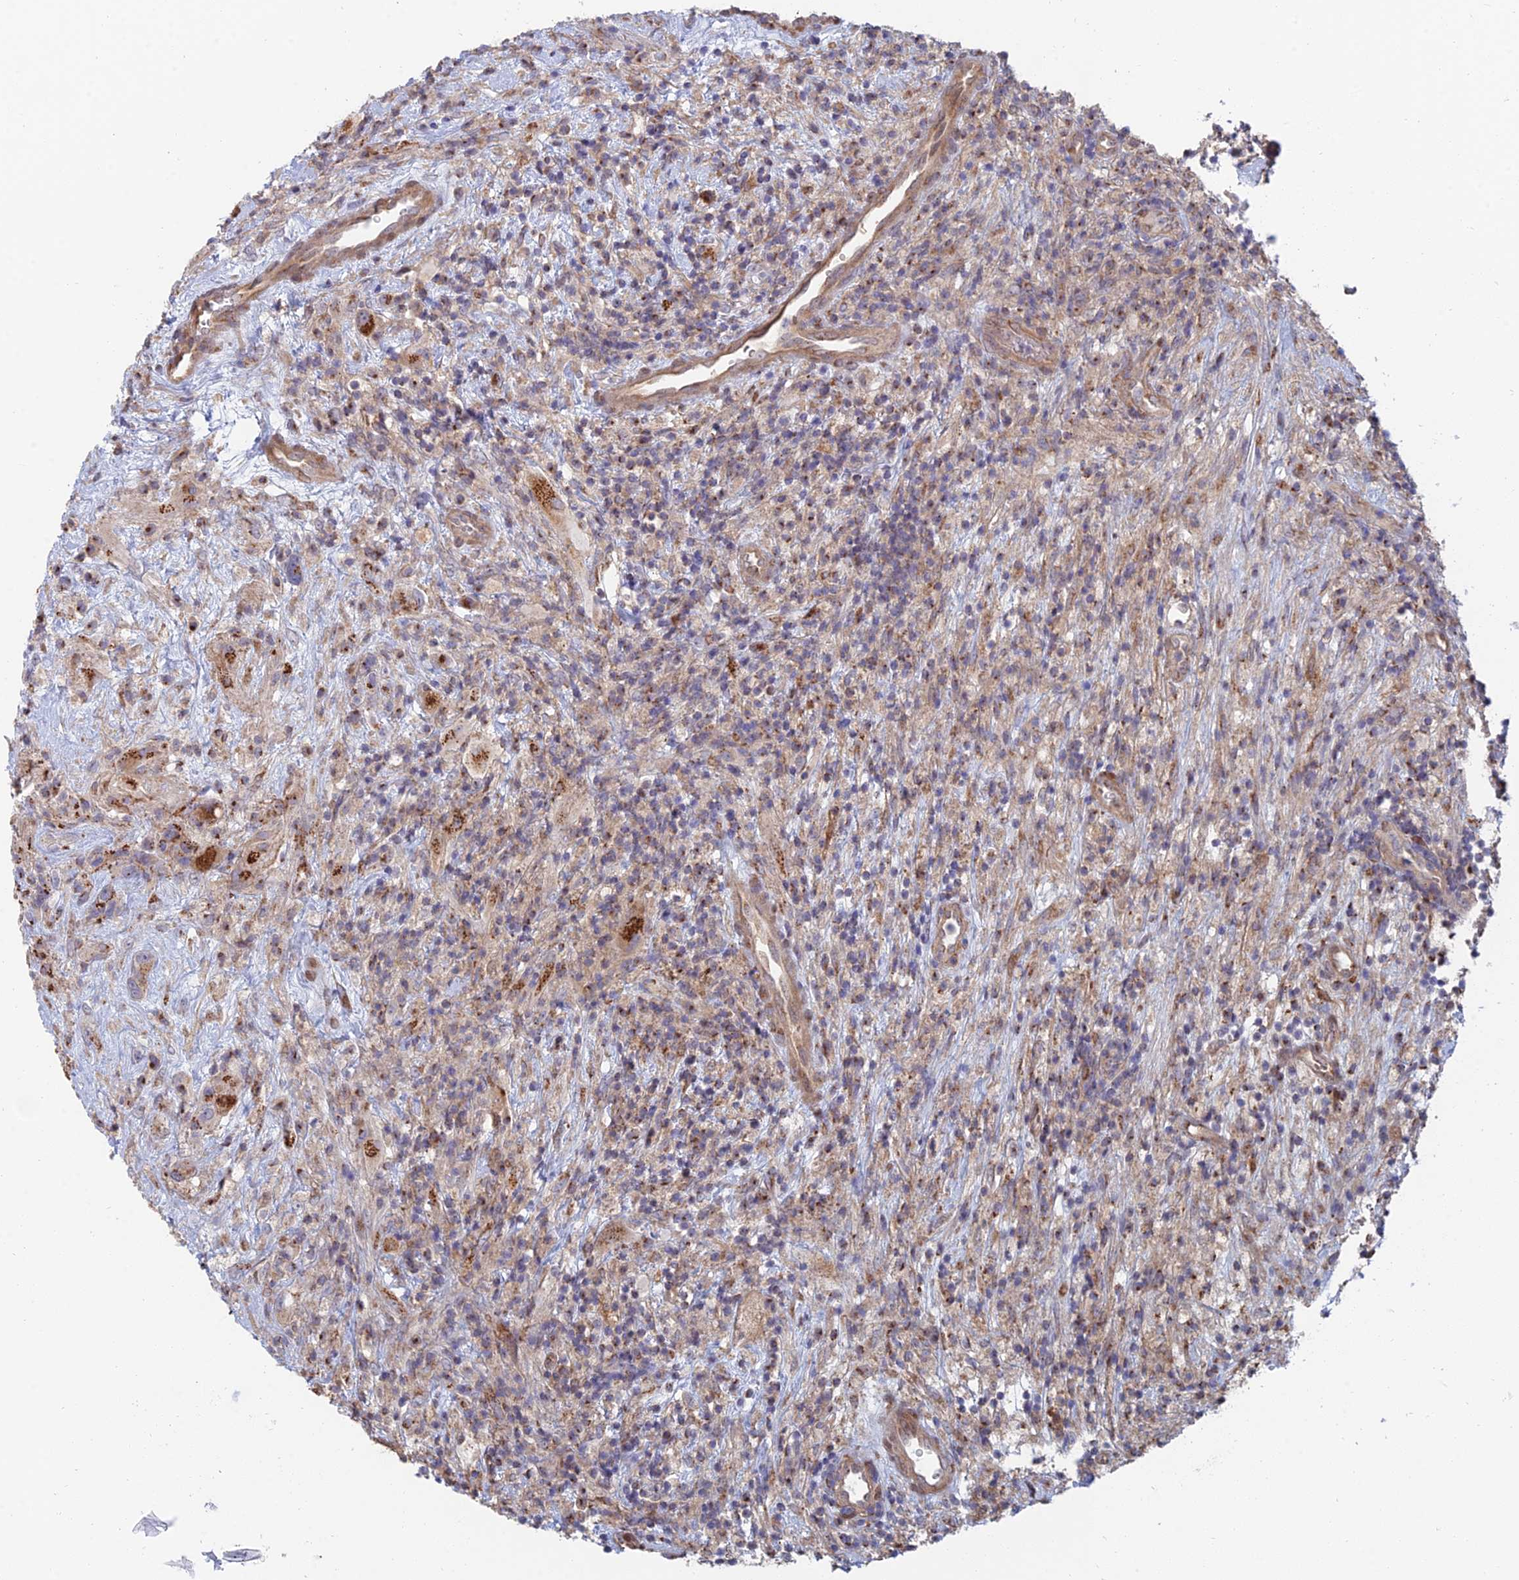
{"staining": {"intensity": "moderate", "quantity": "<25%", "location": "cytoplasmic/membranous"}, "tissue": "glioma", "cell_type": "Tumor cells", "image_type": "cancer", "snomed": [{"axis": "morphology", "description": "Glioma, malignant, High grade"}, {"axis": "topography", "description": "Brain"}], "caption": "A micrograph of human glioma stained for a protein reveals moderate cytoplasmic/membranous brown staining in tumor cells. Using DAB (brown) and hematoxylin (blue) stains, captured at high magnification using brightfield microscopy.", "gene": "HS2ST1", "patient": {"sex": "male", "age": 69}}